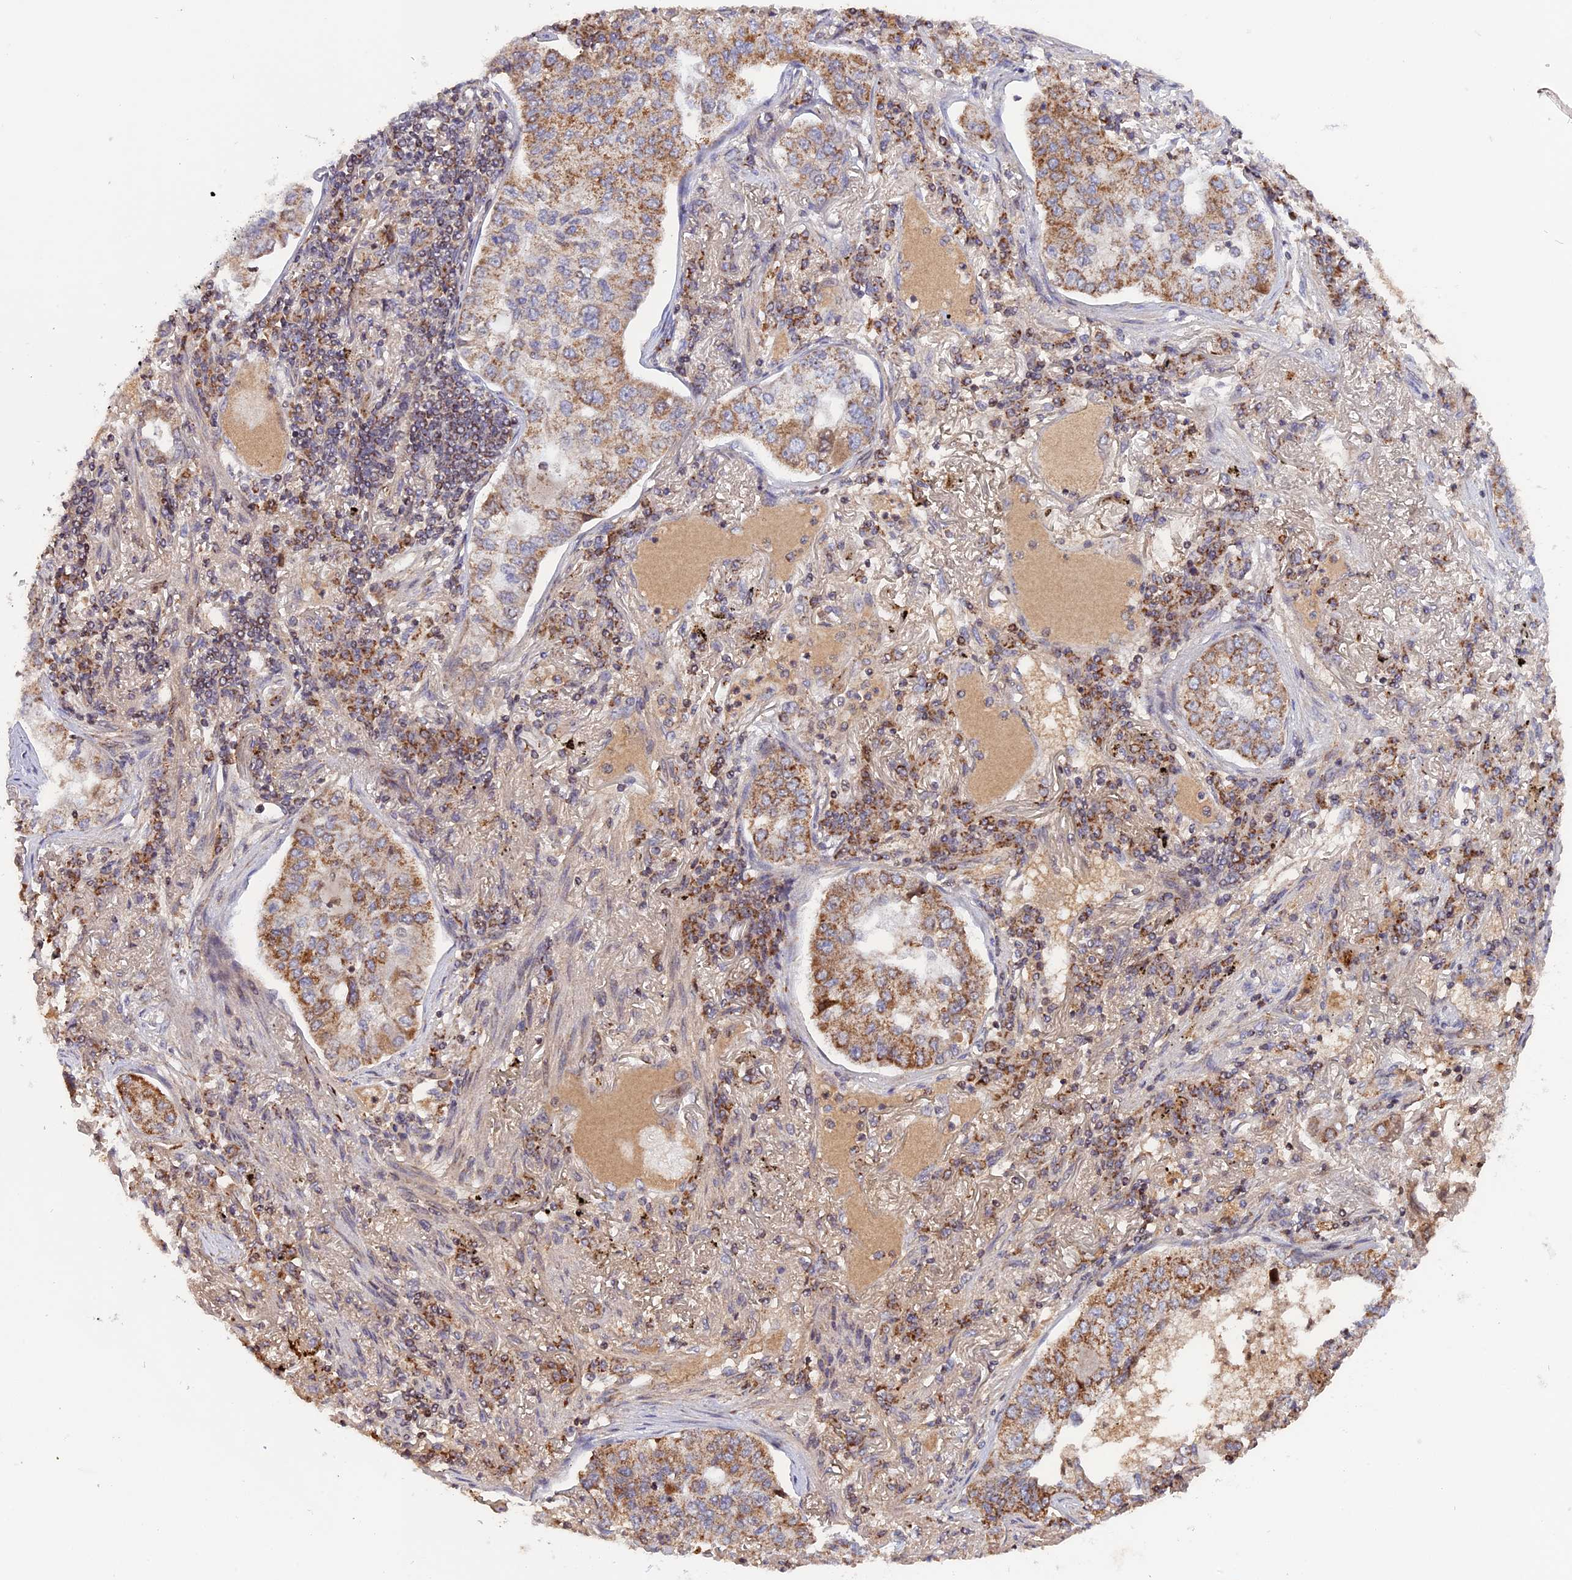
{"staining": {"intensity": "moderate", "quantity": ">75%", "location": "cytoplasmic/membranous"}, "tissue": "lung cancer", "cell_type": "Tumor cells", "image_type": "cancer", "snomed": [{"axis": "morphology", "description": "Adenocarcinoma, NOS"}, {"axis": "topography", "description": "Lung"}], "caption": "High-magnification brightfield microscopy of adenocarcinoma (lung) stained with DAB (brown) and counterstained with hematoxylin (blue). tumor cells exhibit moderate cytoplasmic/membranous staining is identified in about>75% of cells. (Stains: DAB (3,3'-diaminobenzidine) in brown, nuclei in blue, Microscopy: brightfield microscopy at high magnification).", "gene": "MPV17L", "patient": {"sex": "male", "age": 49}}